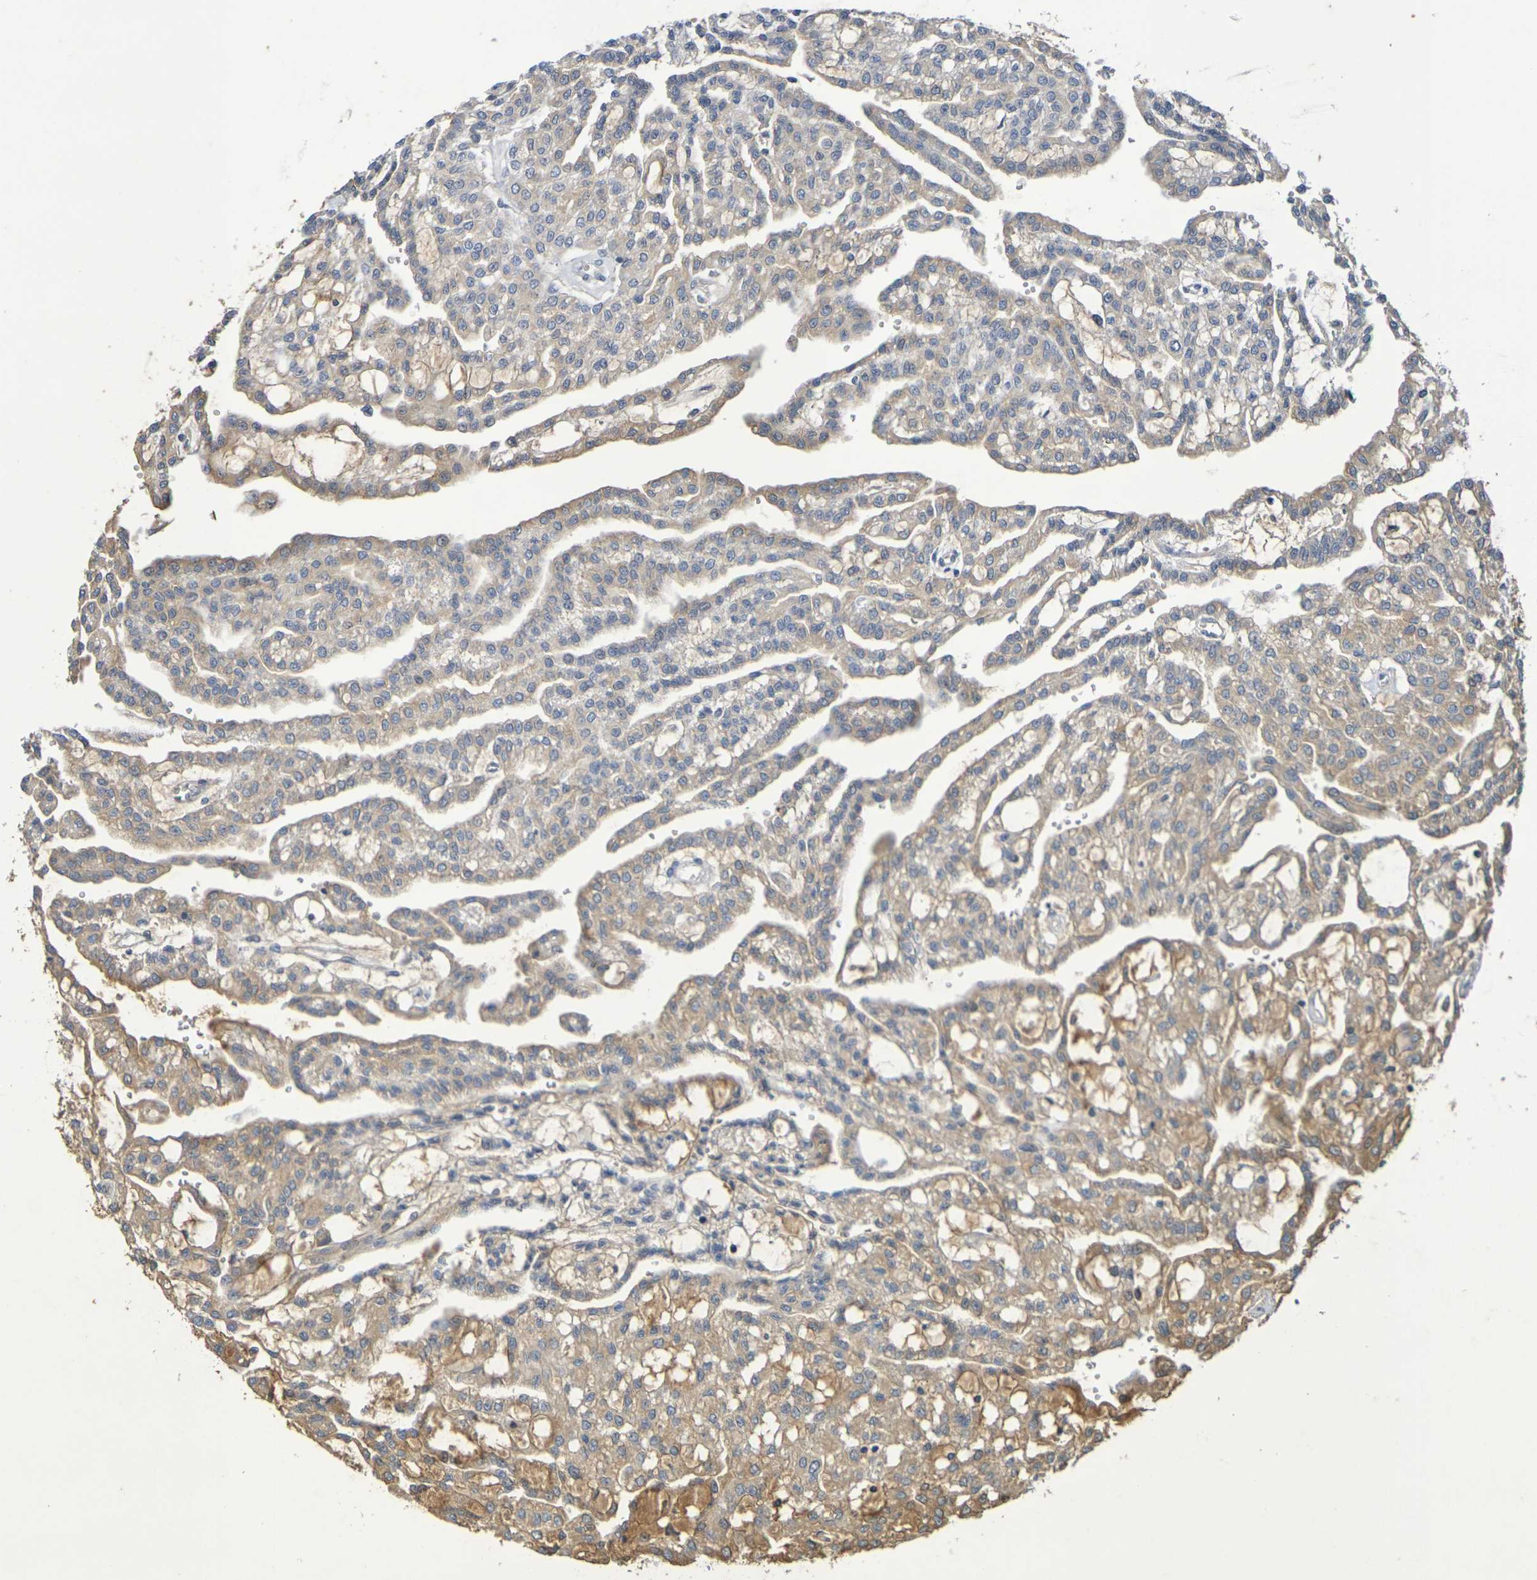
{"staining": {"intensity": "moderate", "quantity": ">75%", "location": "cytoplasmic/membranous"}, "tissue": "renal cancer", "cell_type": "Tumor cells", "image_type": "cancer", "snomed": [{"axis": "morphology", "description": "Adenocarcinoma, NOS"}, {"axis": "topography", "description": "Kidney"}], "caption": "Adenocarcinoma (renal) stained for a protein exhibits moderate cytoplasmic/membranous positivity in tumor cells. (DAB (3,3'-diaminobenzidine) IHC, brown staining for protein, blue staining for nuclei).", "gene": "TERF2", "patient": {"sex": "male", "age": 63}}